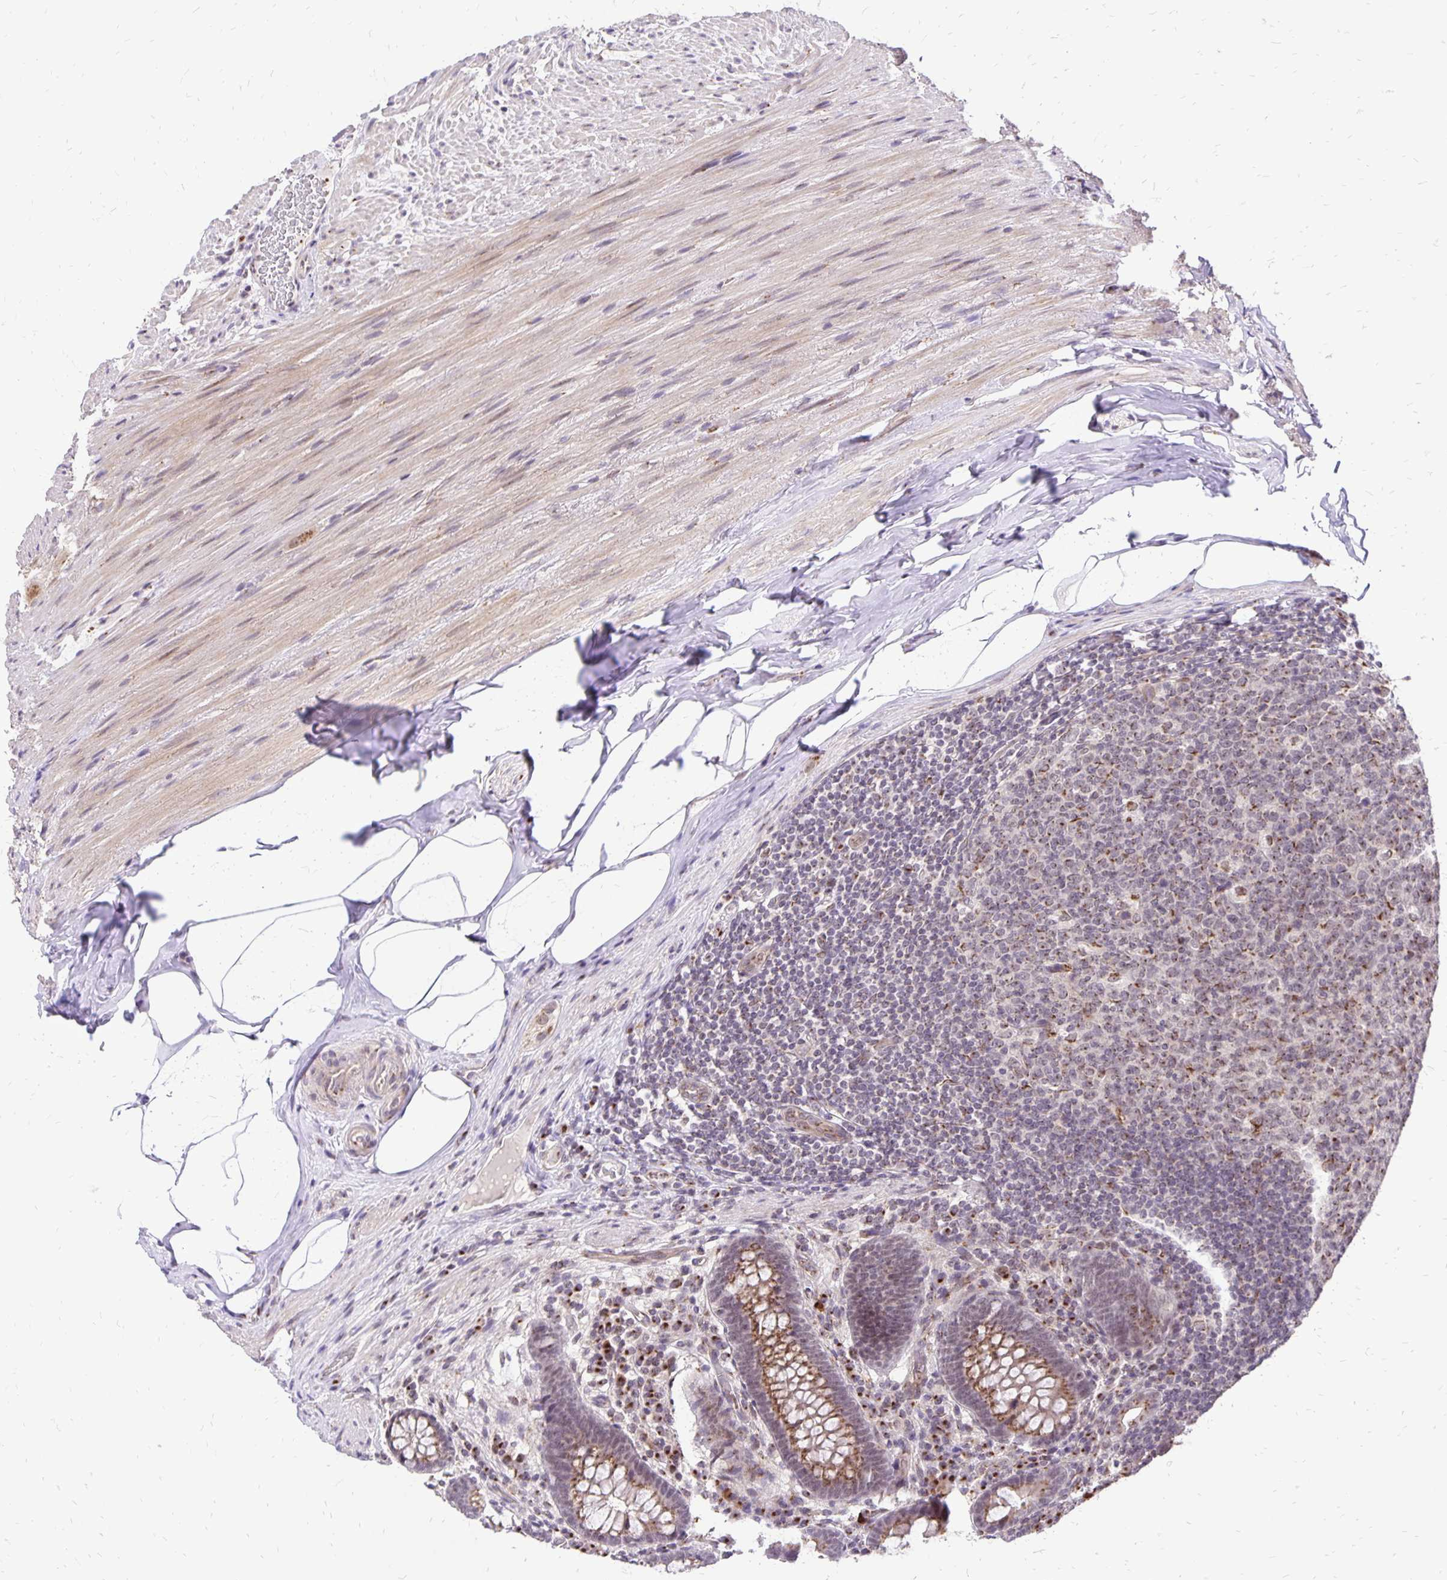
{"staining": {"intensity": "moderate", "quantity": ">75%", "location": "cytoplasmic/membranous,nuclear"}, "tissue": "appendix", "cell_type": "Glandular cells", "image_type": "normal", "snomed": [{"axis": "morphology", "description": "Normal tissue, NOS"}, {"axis": "topography", "description": "Appendix"}], "caption": "Moderate cytoplasmic/membranous,nuclear expression for a protein is identified in approximately >75% of glandular cells of normal appendix using immunohistochemistry.", "gene": "GOLGA5", "patient": {"sex": "male", "age": 71}}